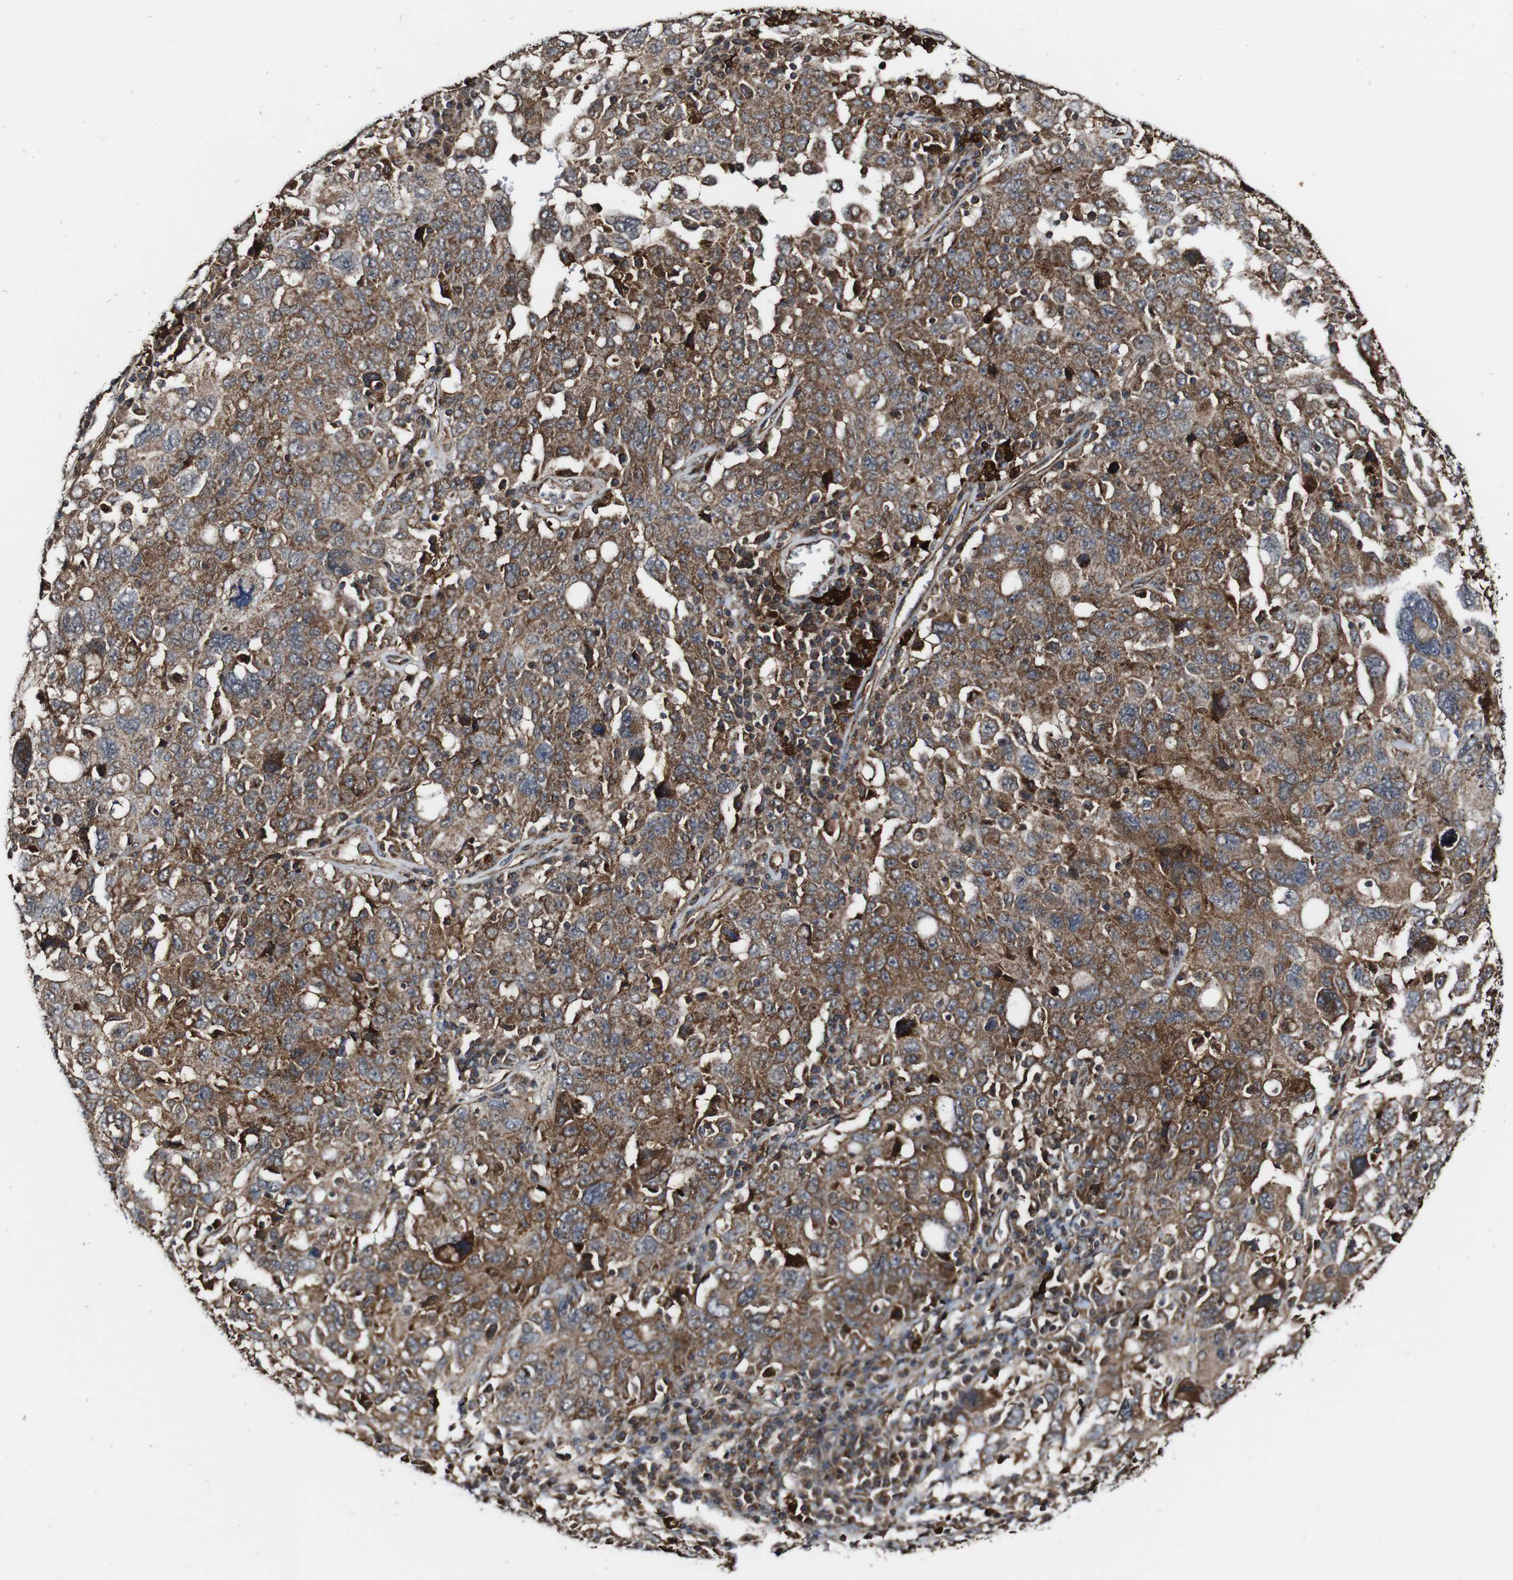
{"staining": {"intensity": "moderate", "quantity": ">75%", "location": "cytoplasmic/membranous"}, "tissue": "ovarian cancer", "cell_type": "Tumor cells", "image_type": "cancer", "snomed": [{"axis": "morphology", "description": "Carcinoma, endometroid"}, {"axis": "topography", "description": "Ovary"}], "caption": "A photomicrograph of human ovarian endometroid carcinoma stained for a protein reveals moderate cytoplasmic/membranous brown staining in tumor cells.", "gene": "BTN3A3", "patient": {"sex": "female", "age": 62}}